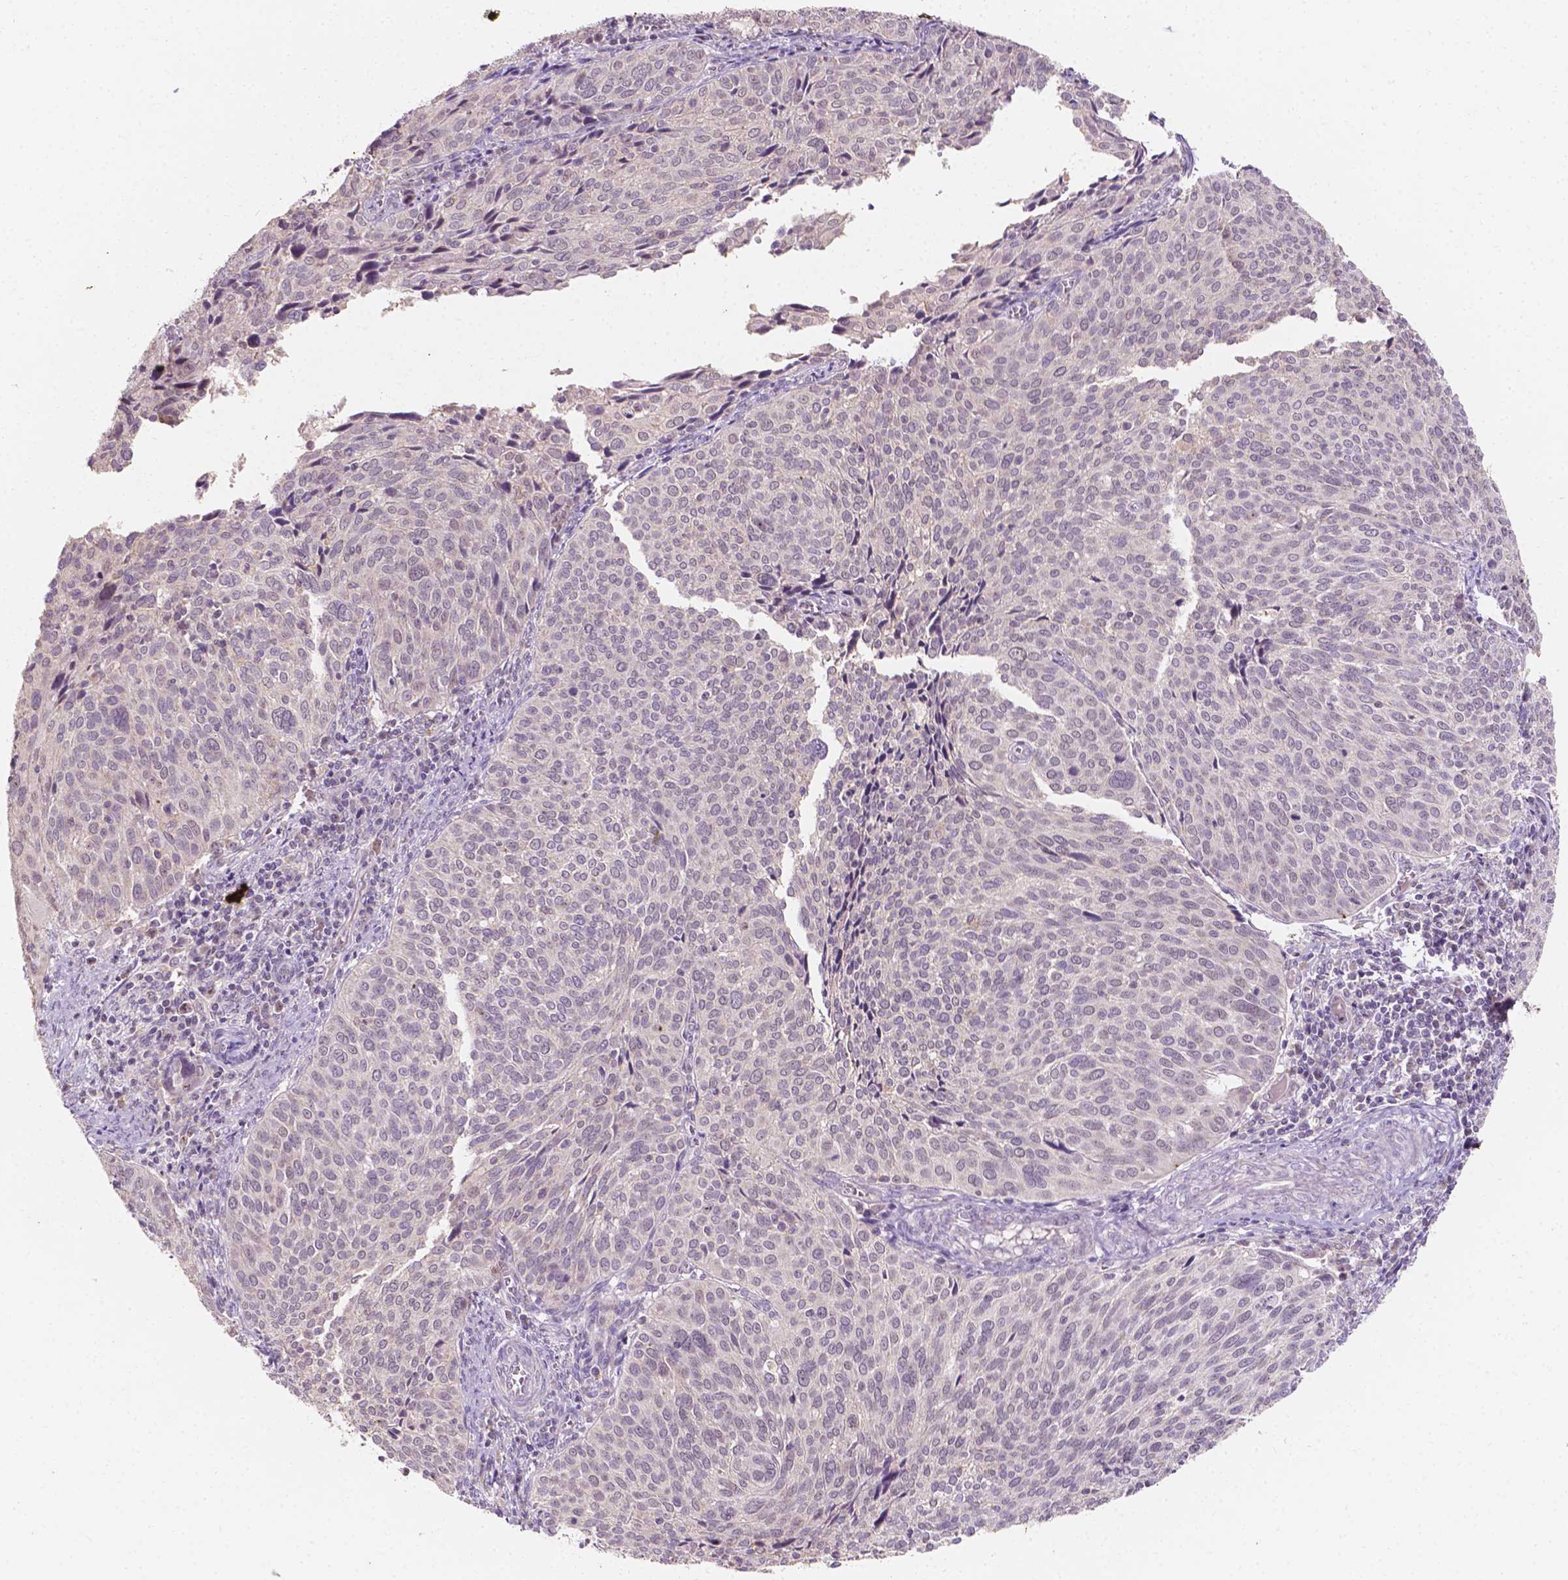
{"staining": {"intensity": "negative", "quantity": "none", "location": "none"}, "tissue": "cervical cancer", "cell_type": "Tumor cells", "image_type": "cancer", "snomed": [{"axis": "morphology", "description": "Squamous cell carcinoma, NOS"}, {"axis": "topography", "description": "Cervix"}], "caption": "Immunohistochemistry (IHC) histopathology image of neoplastic tissue: cervical cancer stained with DAB (3,3'-diaminobenzidine) shows no significant protein staining in tumor cells.", "gene": "SIRT2", "patient": {"sex": "female", "age": 39}}